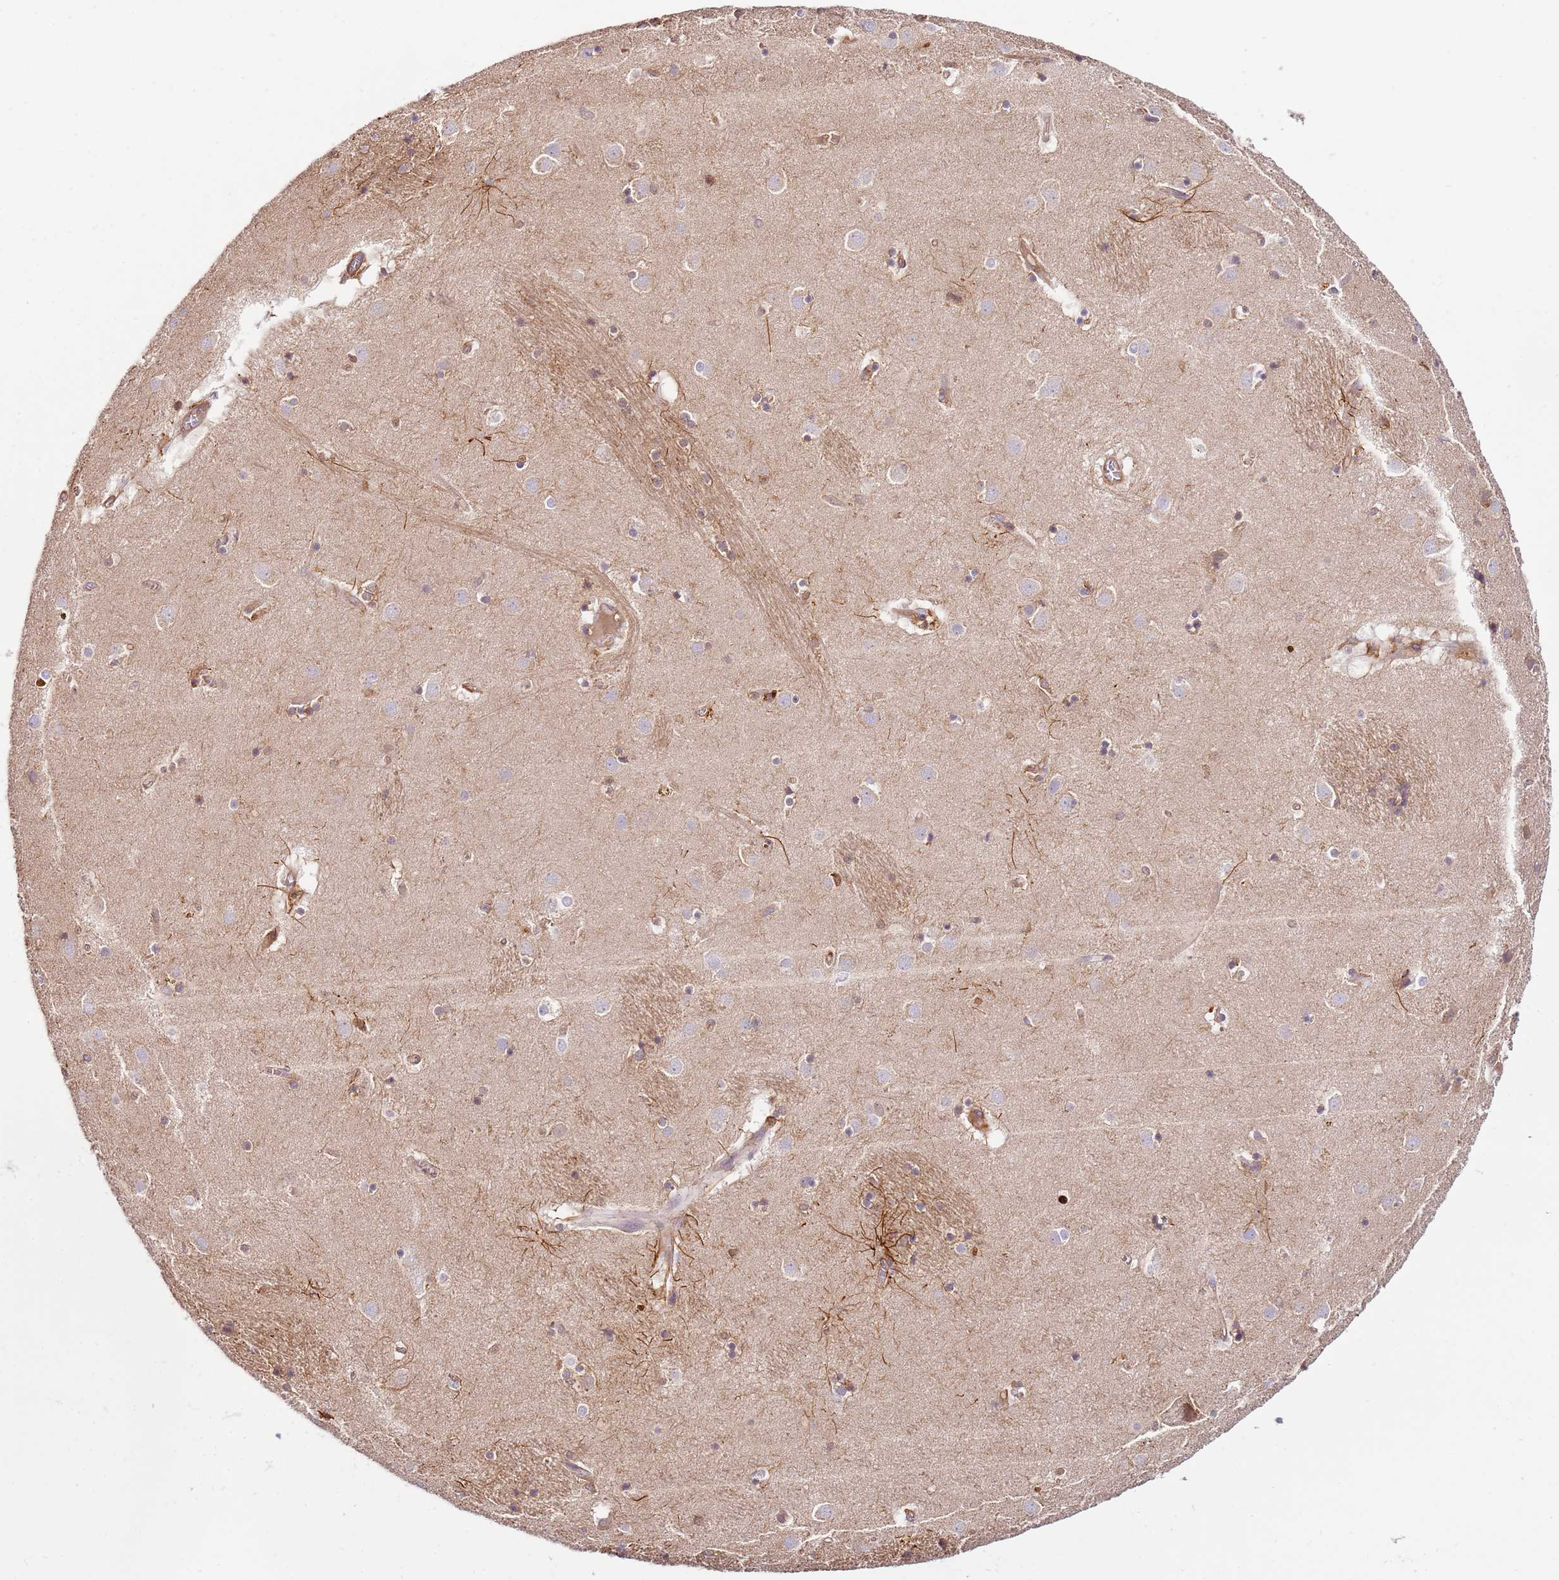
{"staining": {"intensity": "moderate", "quantity": "<25%", "location": "cytoplasmic/membranous"}, "tissue": "caudate", "cell_type": "Glial cells", "image_type": "normal", "snomed": [{"axis": "morphology", "description": "Normal tissue, NOS"}, {"axis": "topography", "description": "Lateral ventricle wall"}], "caption": "Immunohistochemical staining of normal caudate reveals low levels of moderate cytoplasmic/membranous staining in about <25% of glial cells. The staining was performed using DAB (3,3'-diaminobenzidine), with brown indicating positive protein expression. Nuclei are stained blue with hematoxylin.", "gene": "OR6P1", "patient": {"sex": "male", "age": 70}}